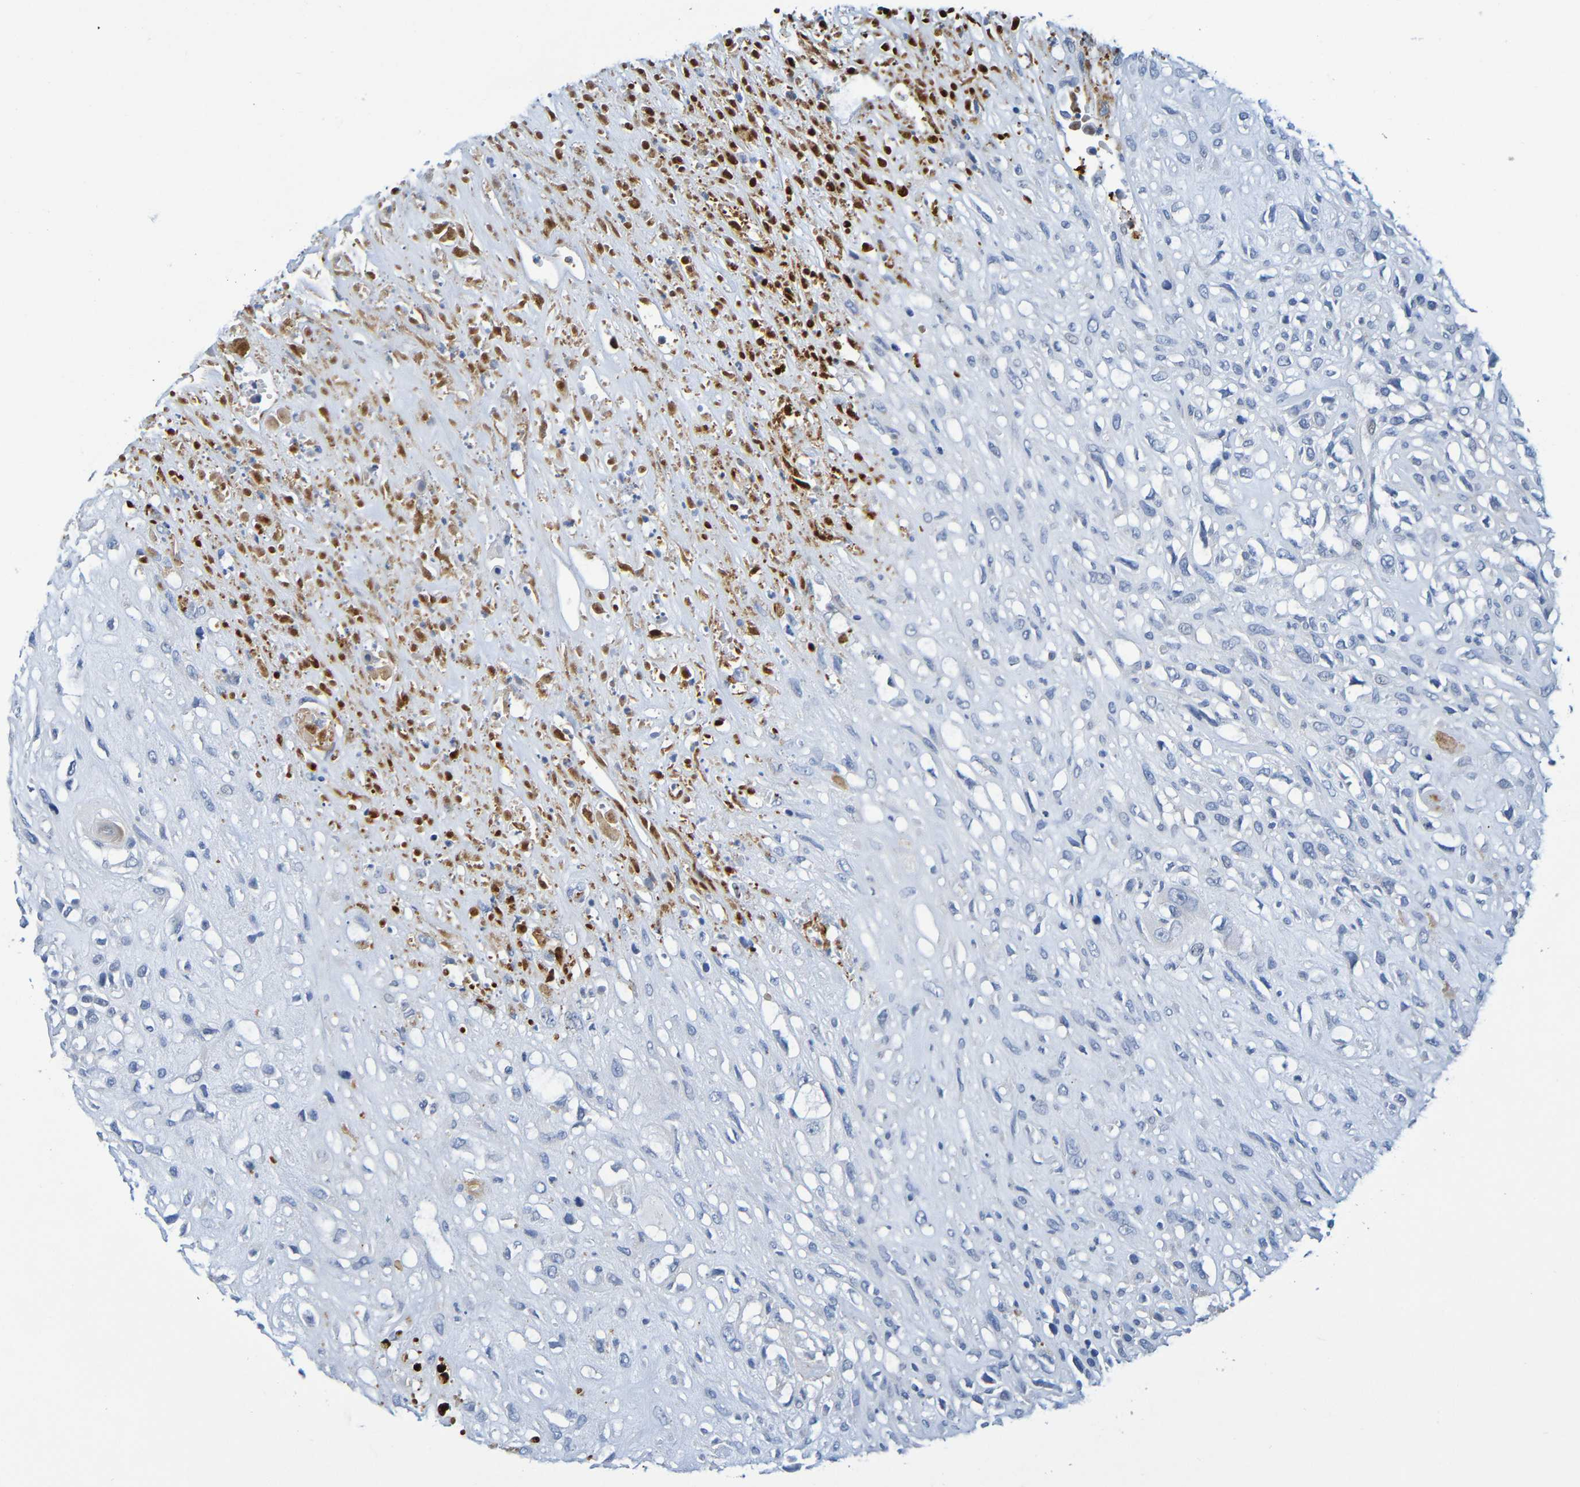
{"staining": {"intensity": "negative", "quantity": "none", "location": "none"}, "tissue": "head and neck cancer", "cell_type": "Tumor cells", "image_type": "cancer", "snomed": [{"axis": "morphology", "description": "Necrosis, NOS"}, {"axis": "morphology", "description": "Neoplasm, malignant, NOS"}, {"axis": "topography", "description": "Salivary gland"}, {"axis": "topography", "description": "Head-Neck"}], "caption": "Protein analysis of malignant neoplasm (head and neck) shows no significant positivity in tumor cells.", "gene": "IL10", "patient": {"sex": "male", "age": 43}}